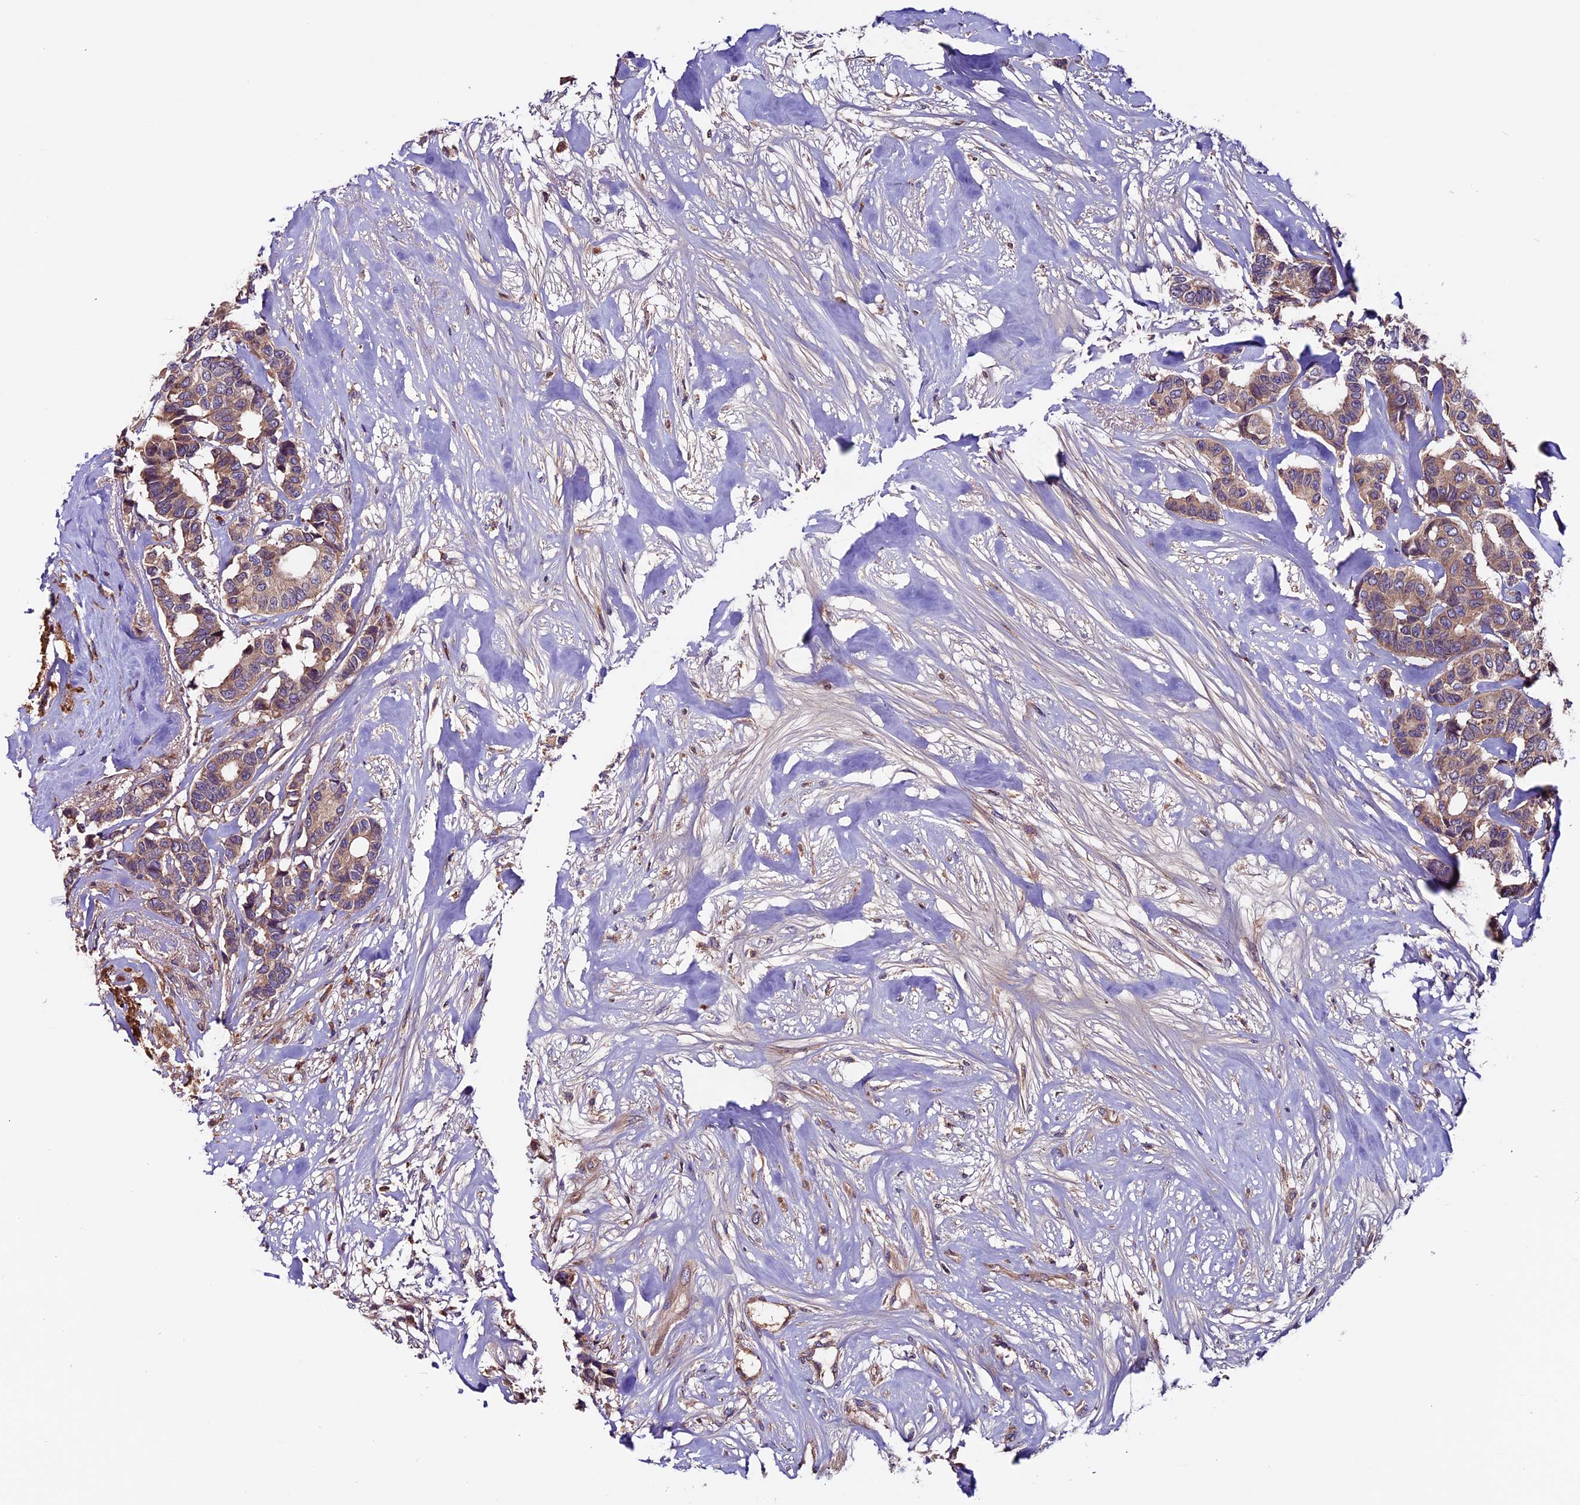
{"staining": {"intensity": "weak", "quantity": ">75%", "location": "cytoplasmic/membranous"}, "tissue": "breast cancer", "cell_type": "Tumor cells", "image_type": "cancer", "snomed": [{"axis": "morphology", "description": "Duct carcinoma"}, {"axis": "topography", "description": "Breast"}], "caption": "DAB immunohistochemical staining of breast infiltrating ductal carcinoma displays weak cytoplasmic/membranous protein positivity in approximately >75% of tumor cells. (DAB (3,3'-diaminobenzidine) IHC, brown staining for protein, blue staining for nuclei).", "gene": "ZNF598", "patient": {"sex": "female", "age": 87}}